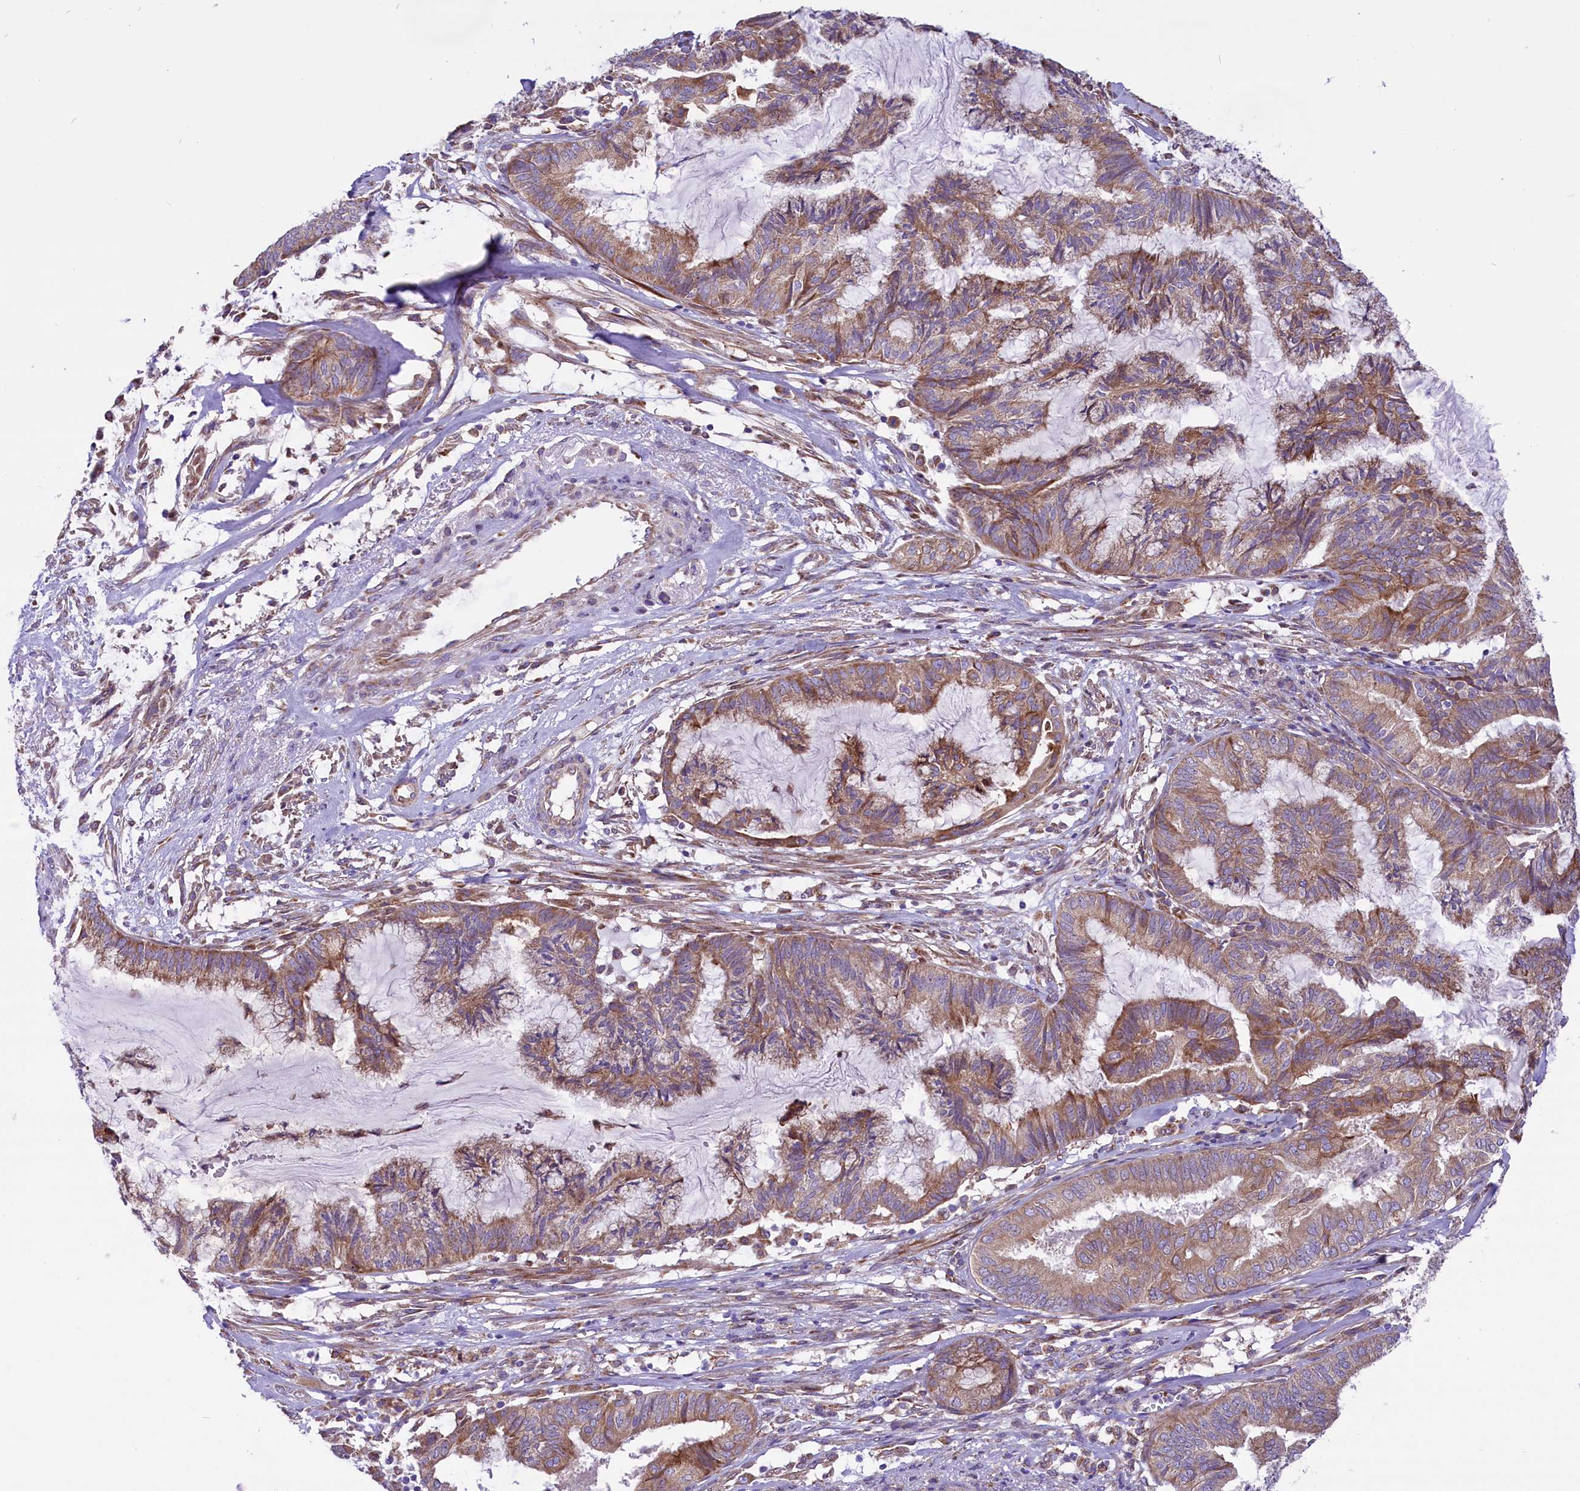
{"staining": {"intensity": "moderate", "quantity": ">75%", "location": "cytoplasmic/membranous"}, "tissue": "endometrial cancer", "cell_type": "Tumor cells", "image_type": "cancer", "snomed": [{"axis": "morphology", "description": "Adenocarcinoma, NOS"}, {"axis": "topography", "description": "Endometrium"}], "caption": "An image of endometrial cancer (adenocarcinoma) stained for a protein displays moderate cytoplasmic/membranous brown staining in tumor cells.", "gene": "PTPRU", "patient": {"sex": "female", "age": 86}}